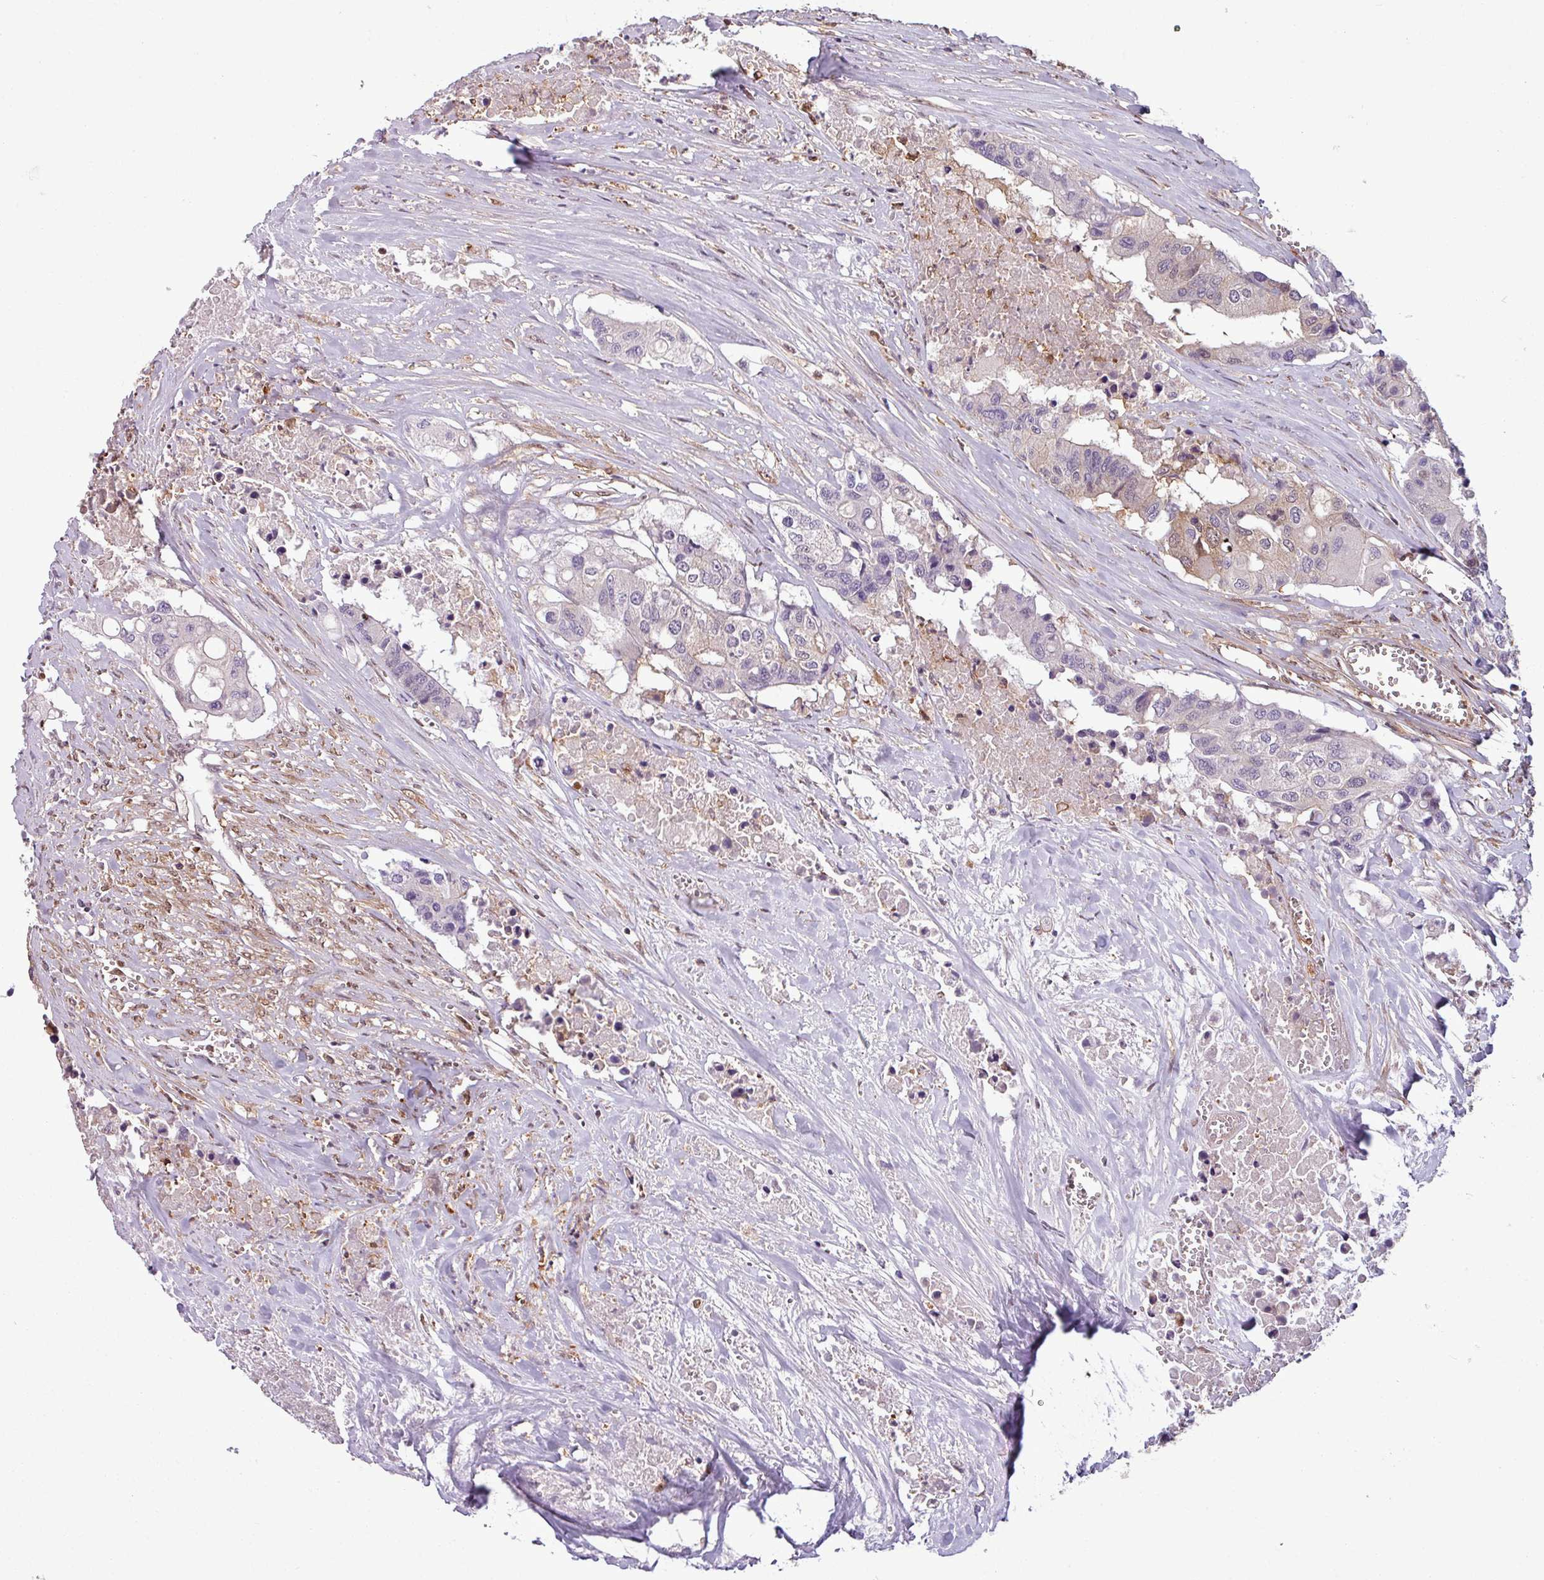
{"staining": {"intensity": "negative", "quantity": "none", "location": "none"}, "tissue": "colorectal cancer", "cell_type": "Tumor cells", "image_type": "cancer", "snomed": [{"axis": "morphology", "description": "Adenocarcinoma, NOS"}, {"axis": "topography", "description": "Colon"}], "caption": "An immunohistochemistry (IHC) photomicrograph of adenocarcinoma (colorectal) is shown. There is no staining in tumor cells of adenocarcinoma (colorectal). (DAB (3,3'-diaminobenzidine) immunohistochemistry (IHC), high magnification).", "gene": "SH3BGRL", "patient": {"sex": "male", "age": 77}}